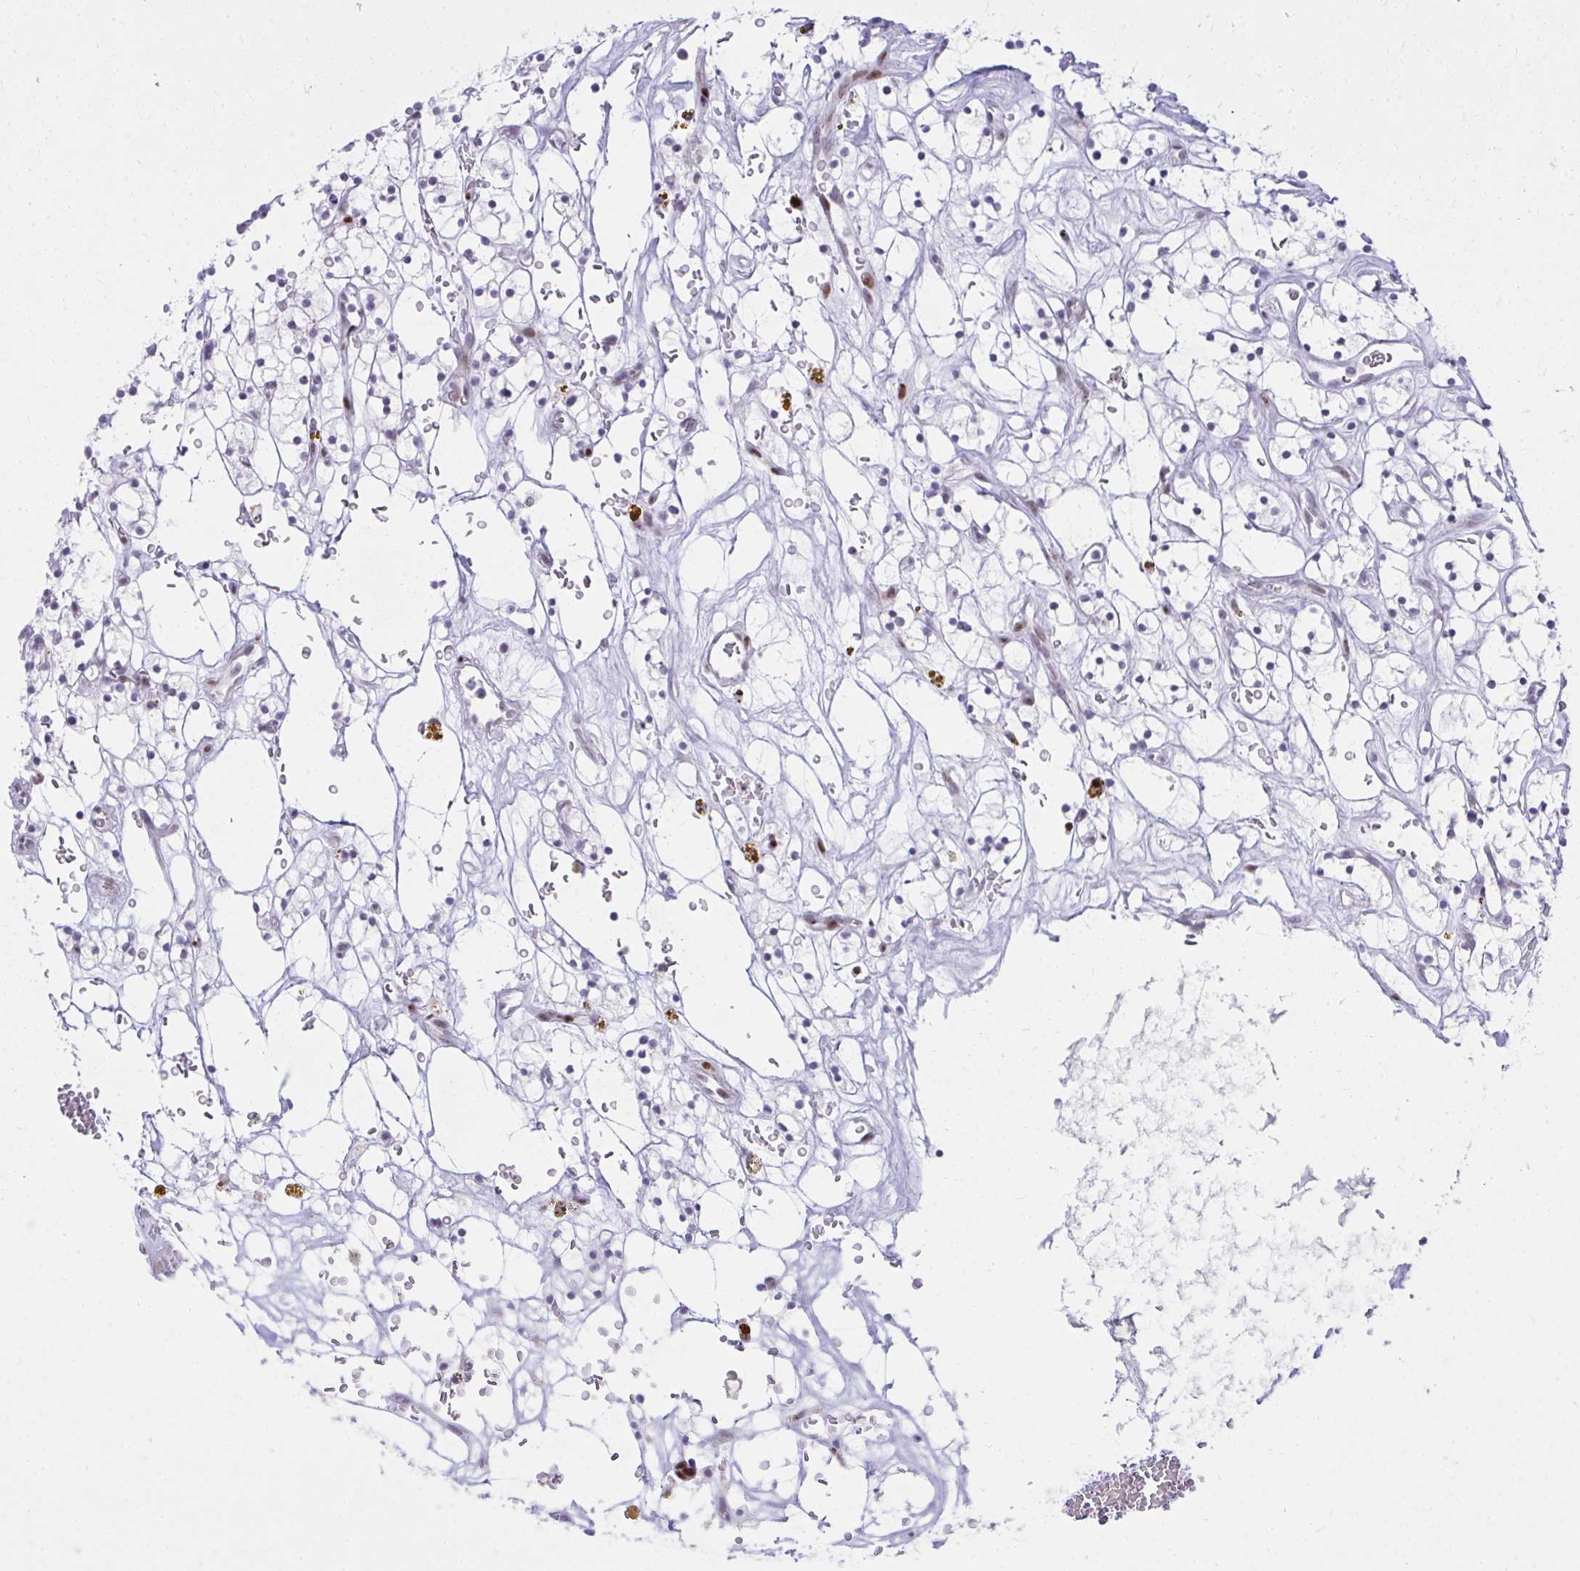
{"staining": {"intensity": "negative", "quantity": "none", "location": "none"}, "tissue": "renal cancer", "cell_type": "Tumor cells", "image_type": "cancer", "snomed": [{"axis": "morphology", "description": "Adenocarcinoma, NOS"}, {"axis": "topography", "description": "Kidney"}], "caption": "Immunohistochemistry (IHC) of renal cancer (adenocarcinoma) exhibits no staining in tumor cells.", "gene": "GLDN", "patient": {"sex": "female", "age": 64}}